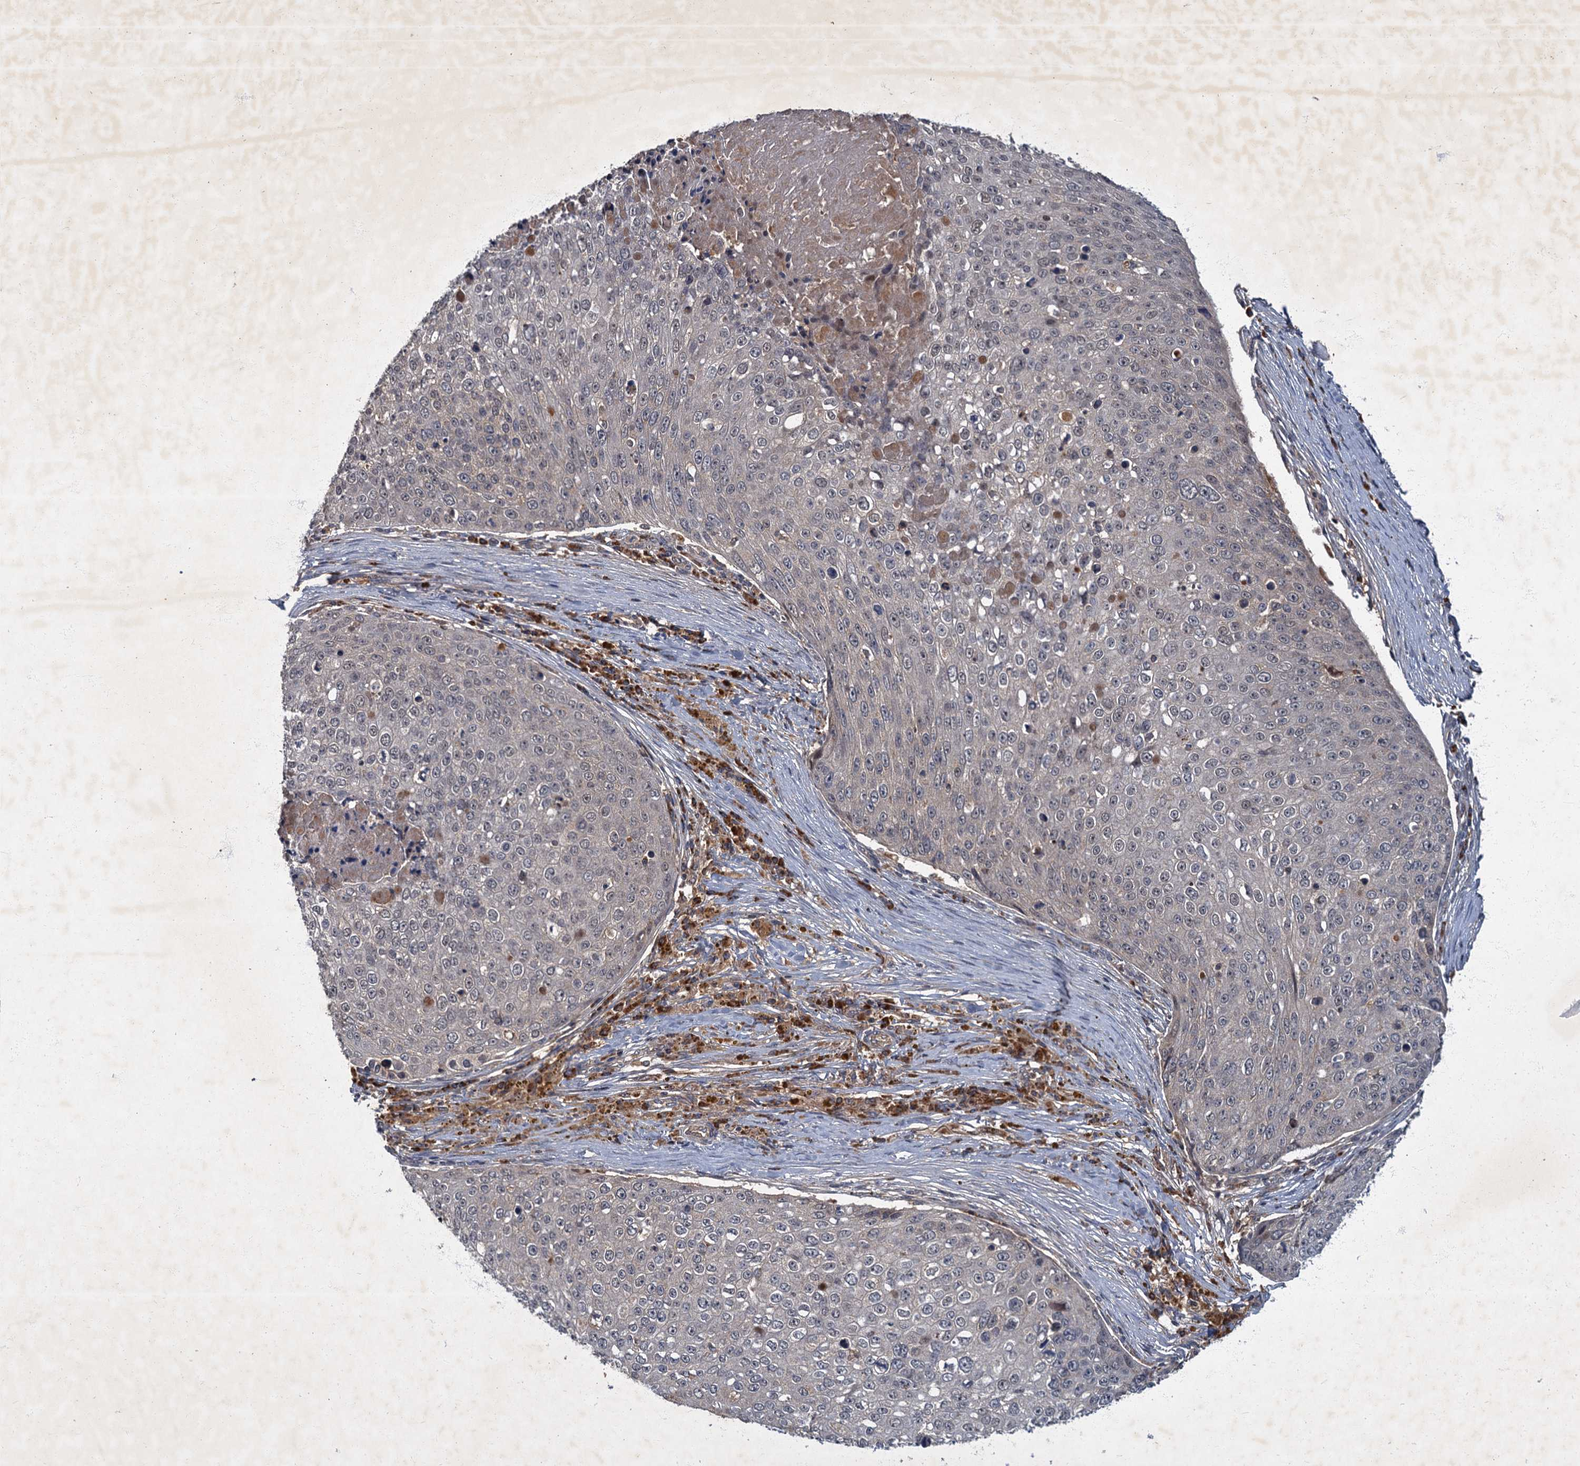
{"staining": {"intensity": "negative", "quantity": "none", "location": "none"}, "tissue": "skin cancer", "cell_type": "Tumor cells", "image_type": "cancer", "snomed": [{"axis": "morphology", "description": "Squamous cell carcinoma, NOS"}, {"axis": "topography", "description": "Skin"}], "caption": "High magnification brightfield microscopy of skin squamous cell carcinoma stained with DAB (3,3'-diaminobenzidine) (brown) and counterstained with hematoxylin (blue): tumor cells show no significant expression.", "gene": "SLC11A2", "patient": {"sex": "male", "age": 71}}